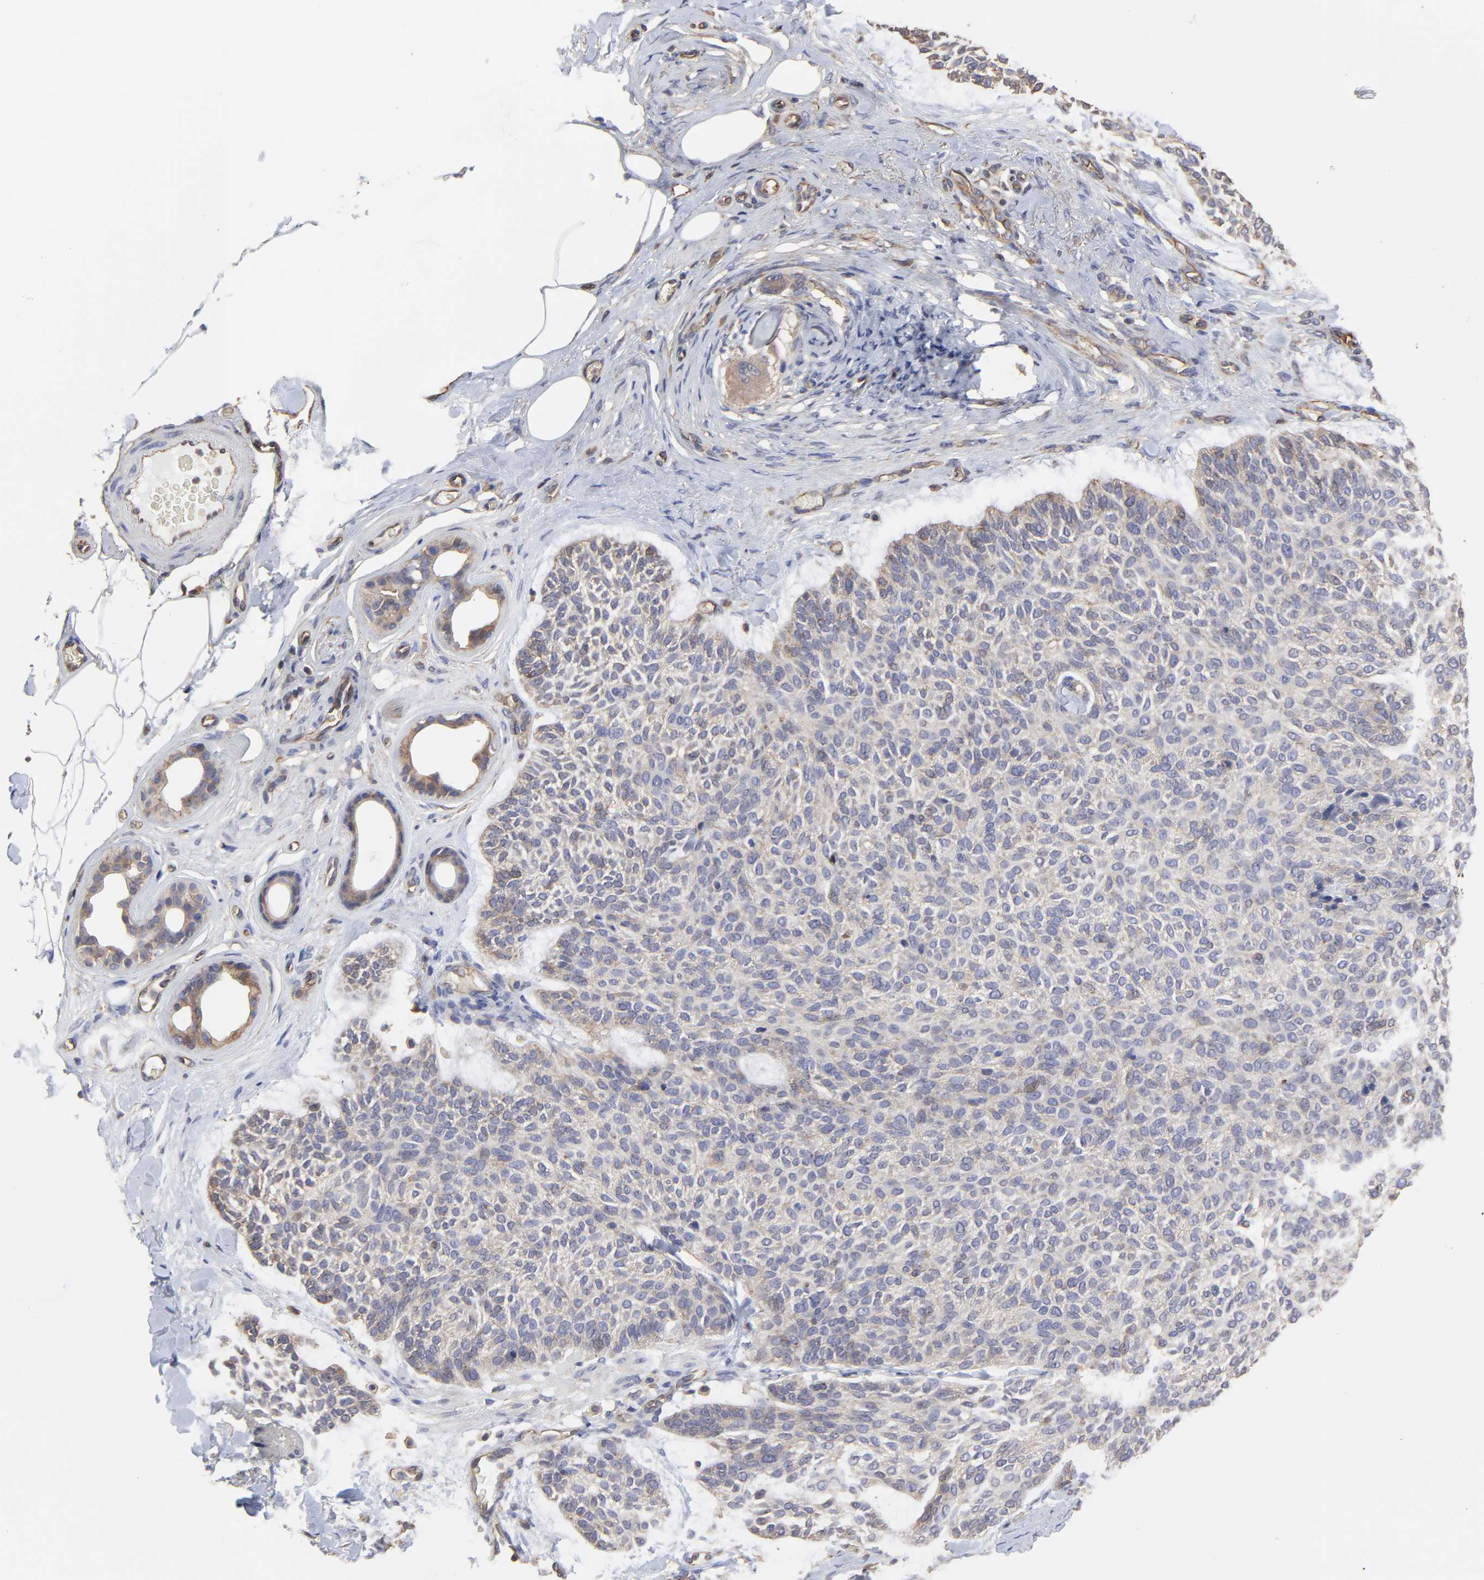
{"staining": {"intensity": "moderate", "quantity": ">75%", "location": "cytoplasmic/membranous"}, "tissue": "skin cancer", "cell_type": "Tumor cells", "image_type": "cancer", "snomed": [{"axis": "morphology", "description": "Normal tissue, NOS"}, {"axis": "morphology", "description": "Basal cell carcinoma"}, {"axis": "topography", "description": "Skin"}], "caption": "Human skin basal cell carcinoma stained with a brown dye exhibits moderate cytoplasmic/membranous positive positivity in approximately >75% of tumor cells.", "gene": "ARMT1", "patient": {"sex": "female", "age": 70}}